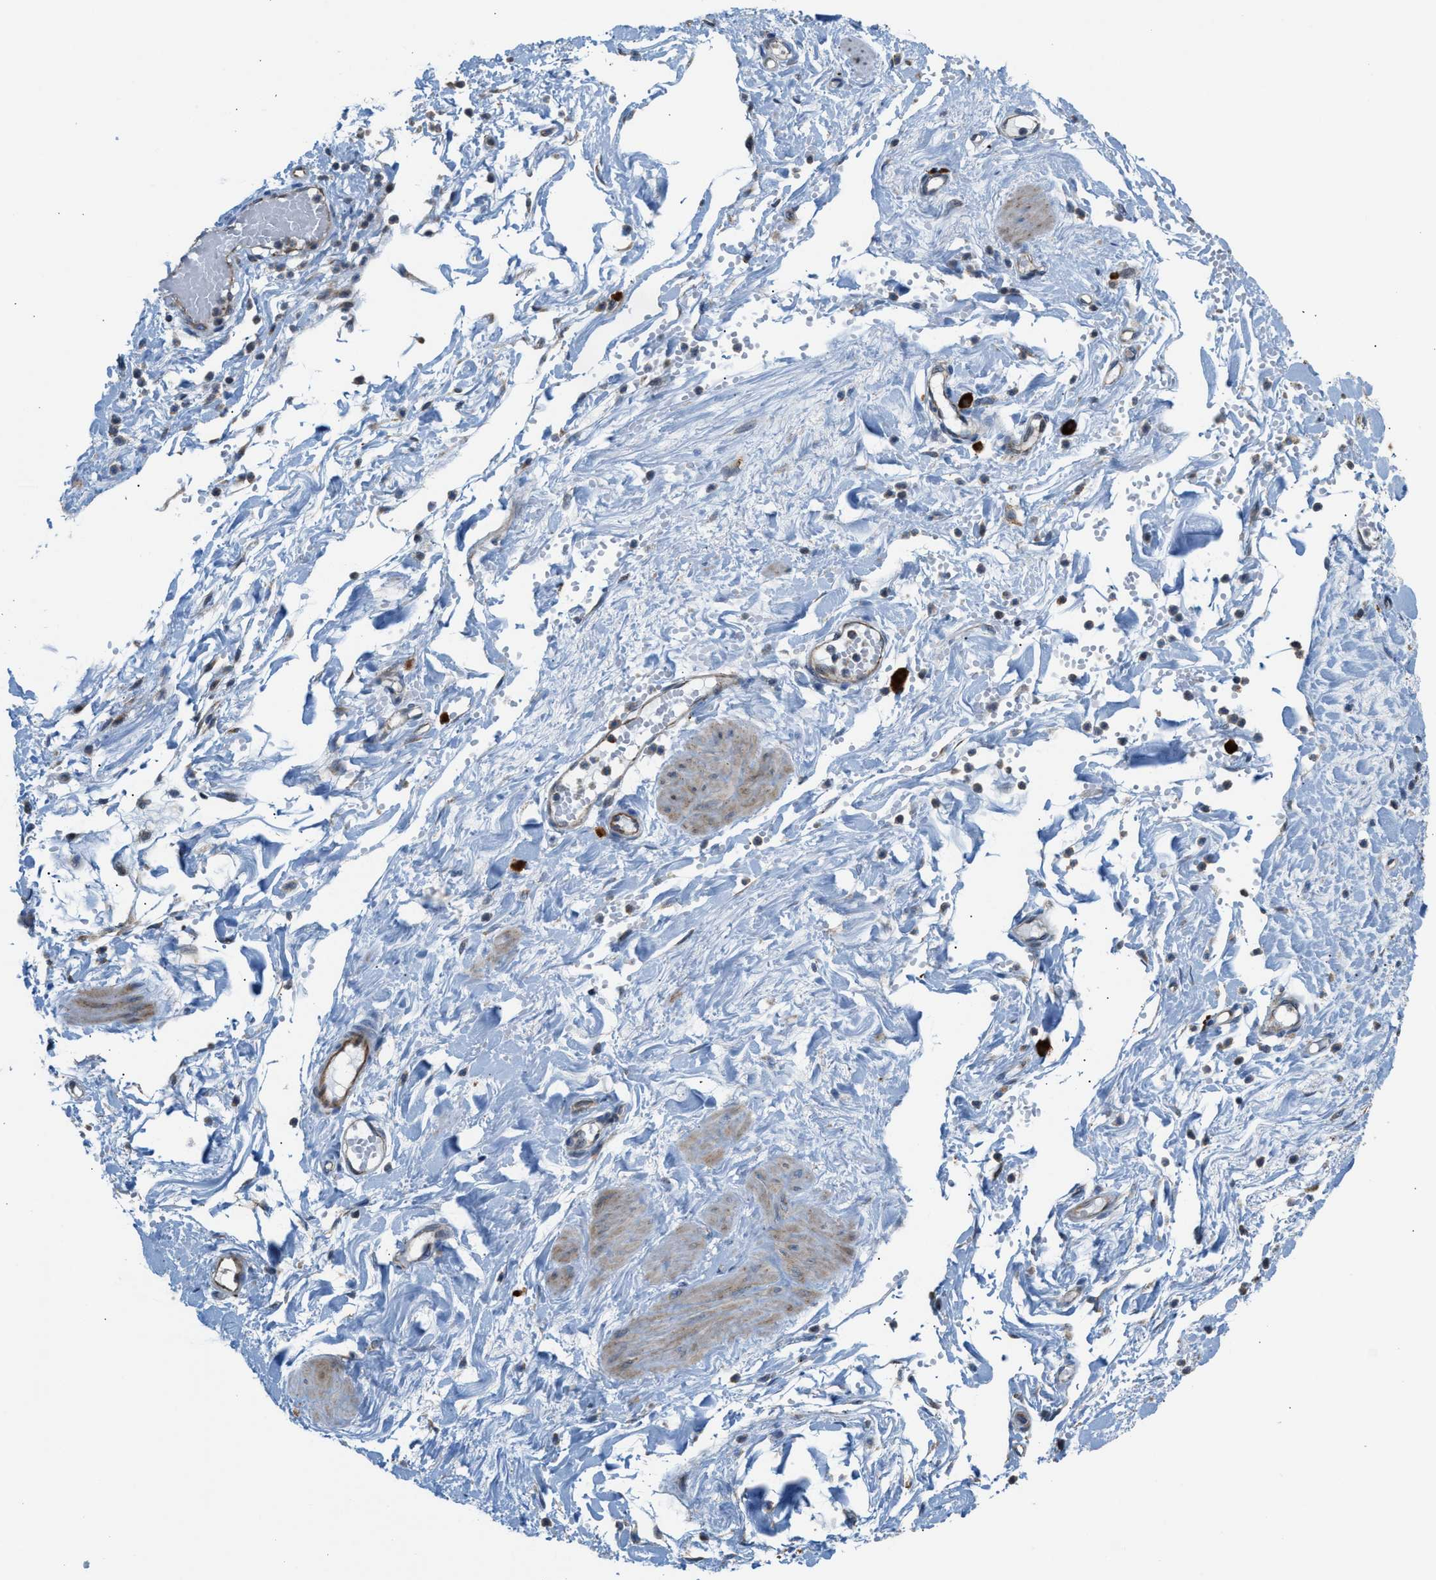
{"staining": {"intensity": "moderate", "quantity": ">75%", "location": "cytoplasmic/membranous"}, "tissue": "adipose tissue", "cell_type": "Adipocytes", "image_type": "normal", "snomed": [{"axis": "morphology", "description": "Normal tissue, NOS"}, {"axis": "topography", "description": "Soft tissue"}], "caption": "Approximately >75% of adipocytes in benign human adipose tissue show moderate cytoplasmic/membranous protein staining as visualized by brown immunohistochemical staining.", "gene": "PDCL", "patient": {"sex": "male", "age": 72}}